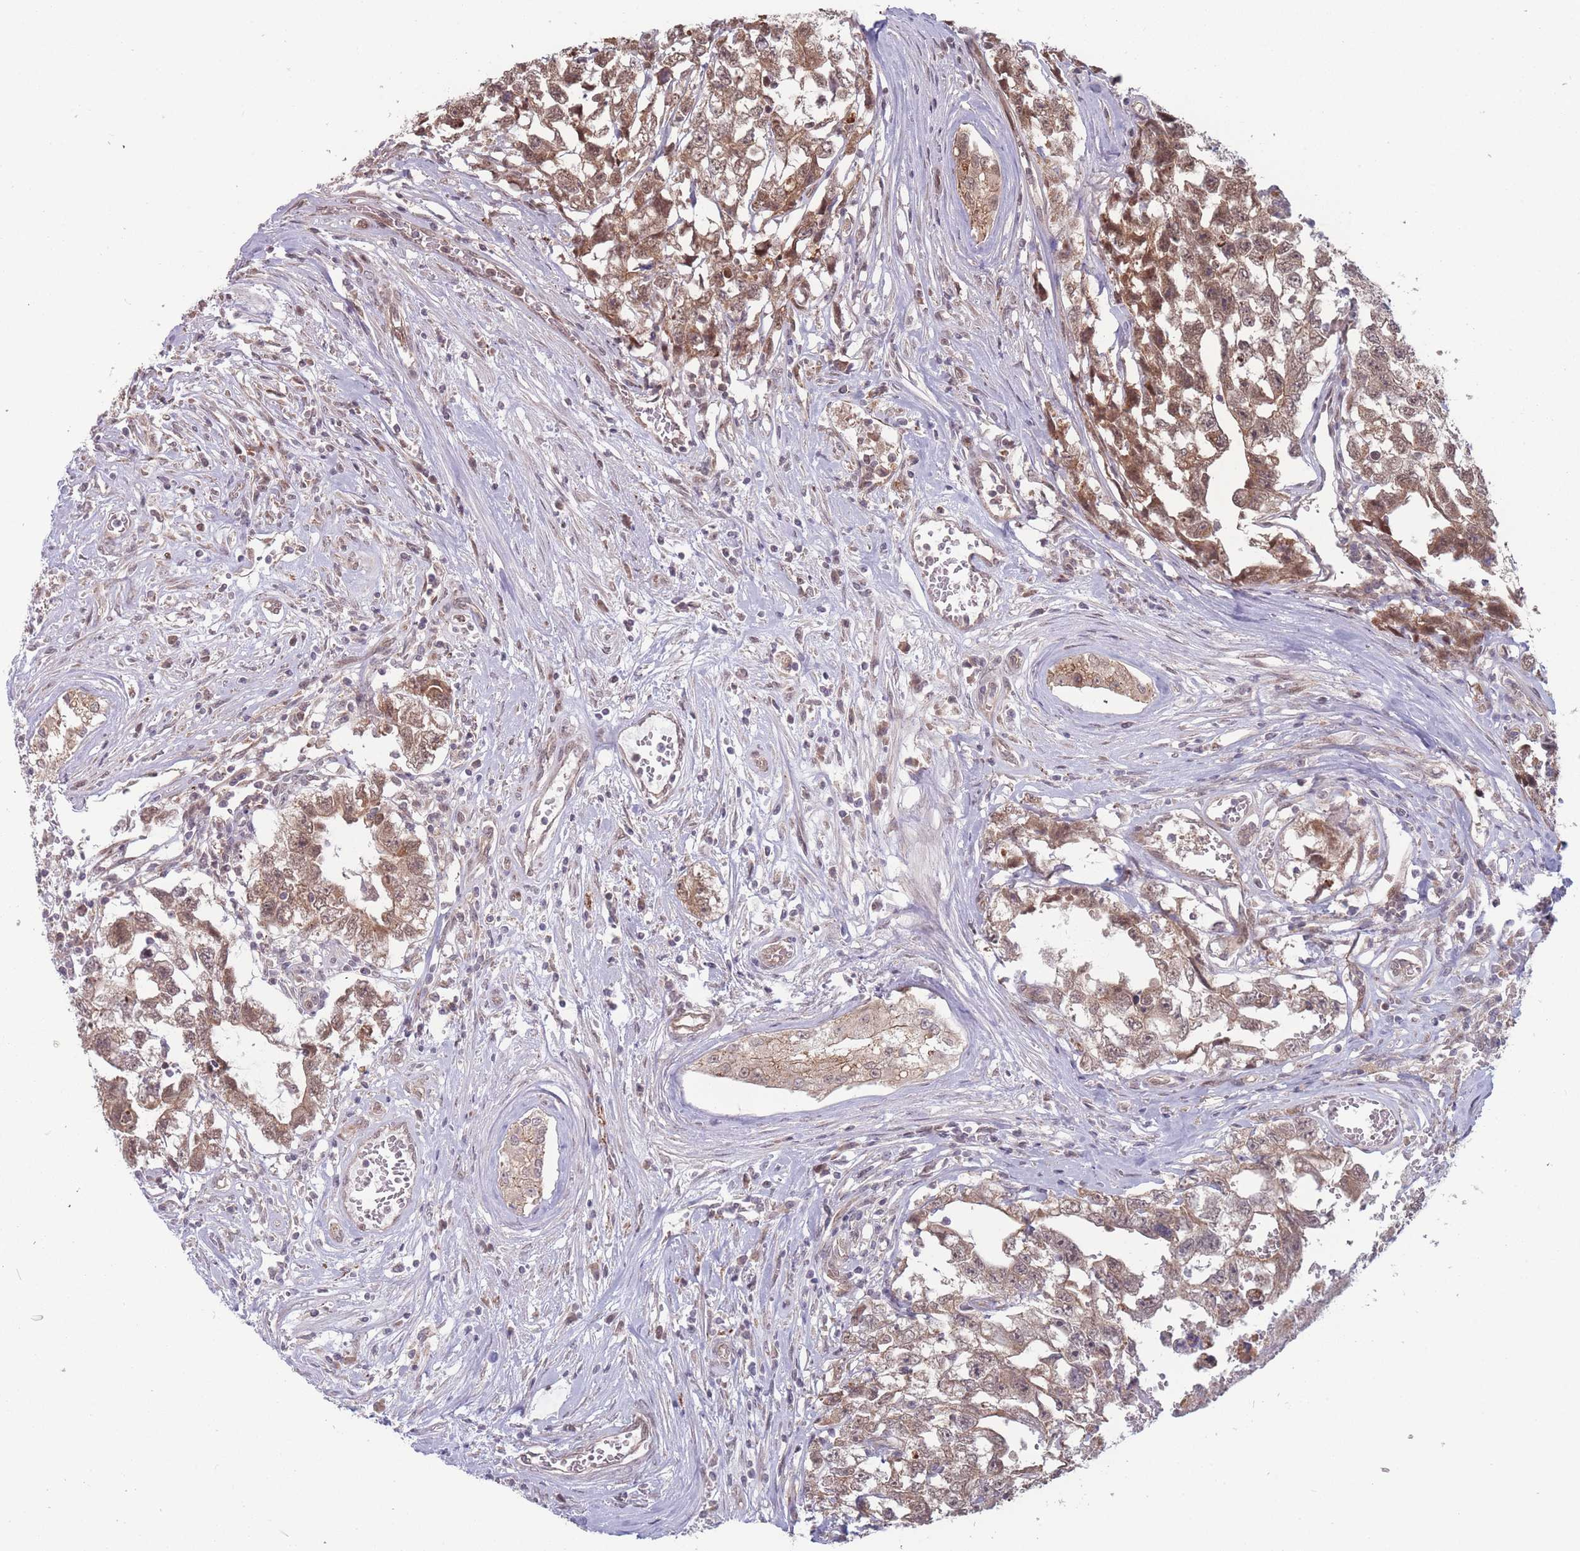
{"staining": {"intensity": "moderate", "quantity": ">75%", "location": "cytoplasmic/membranous"}, "tissue": "testis cancer", "cell_type": "Tumor cells", "image_type": "cancer", "snomed": [{"axis": "morphology", "description": "Carcinoma, Embryonal, NOS"}, {"axis": "topography", "description": "Testis"}], "caption": "Immunohistochemical staining of testis cancer (embryonal carcinoma) displays medium levels of moderate cytoplasmic/membranous protein staining in approximately >75% of tumor cells.", "gene": "RPS18", "patient": {"sex": "male", "age": 22}}